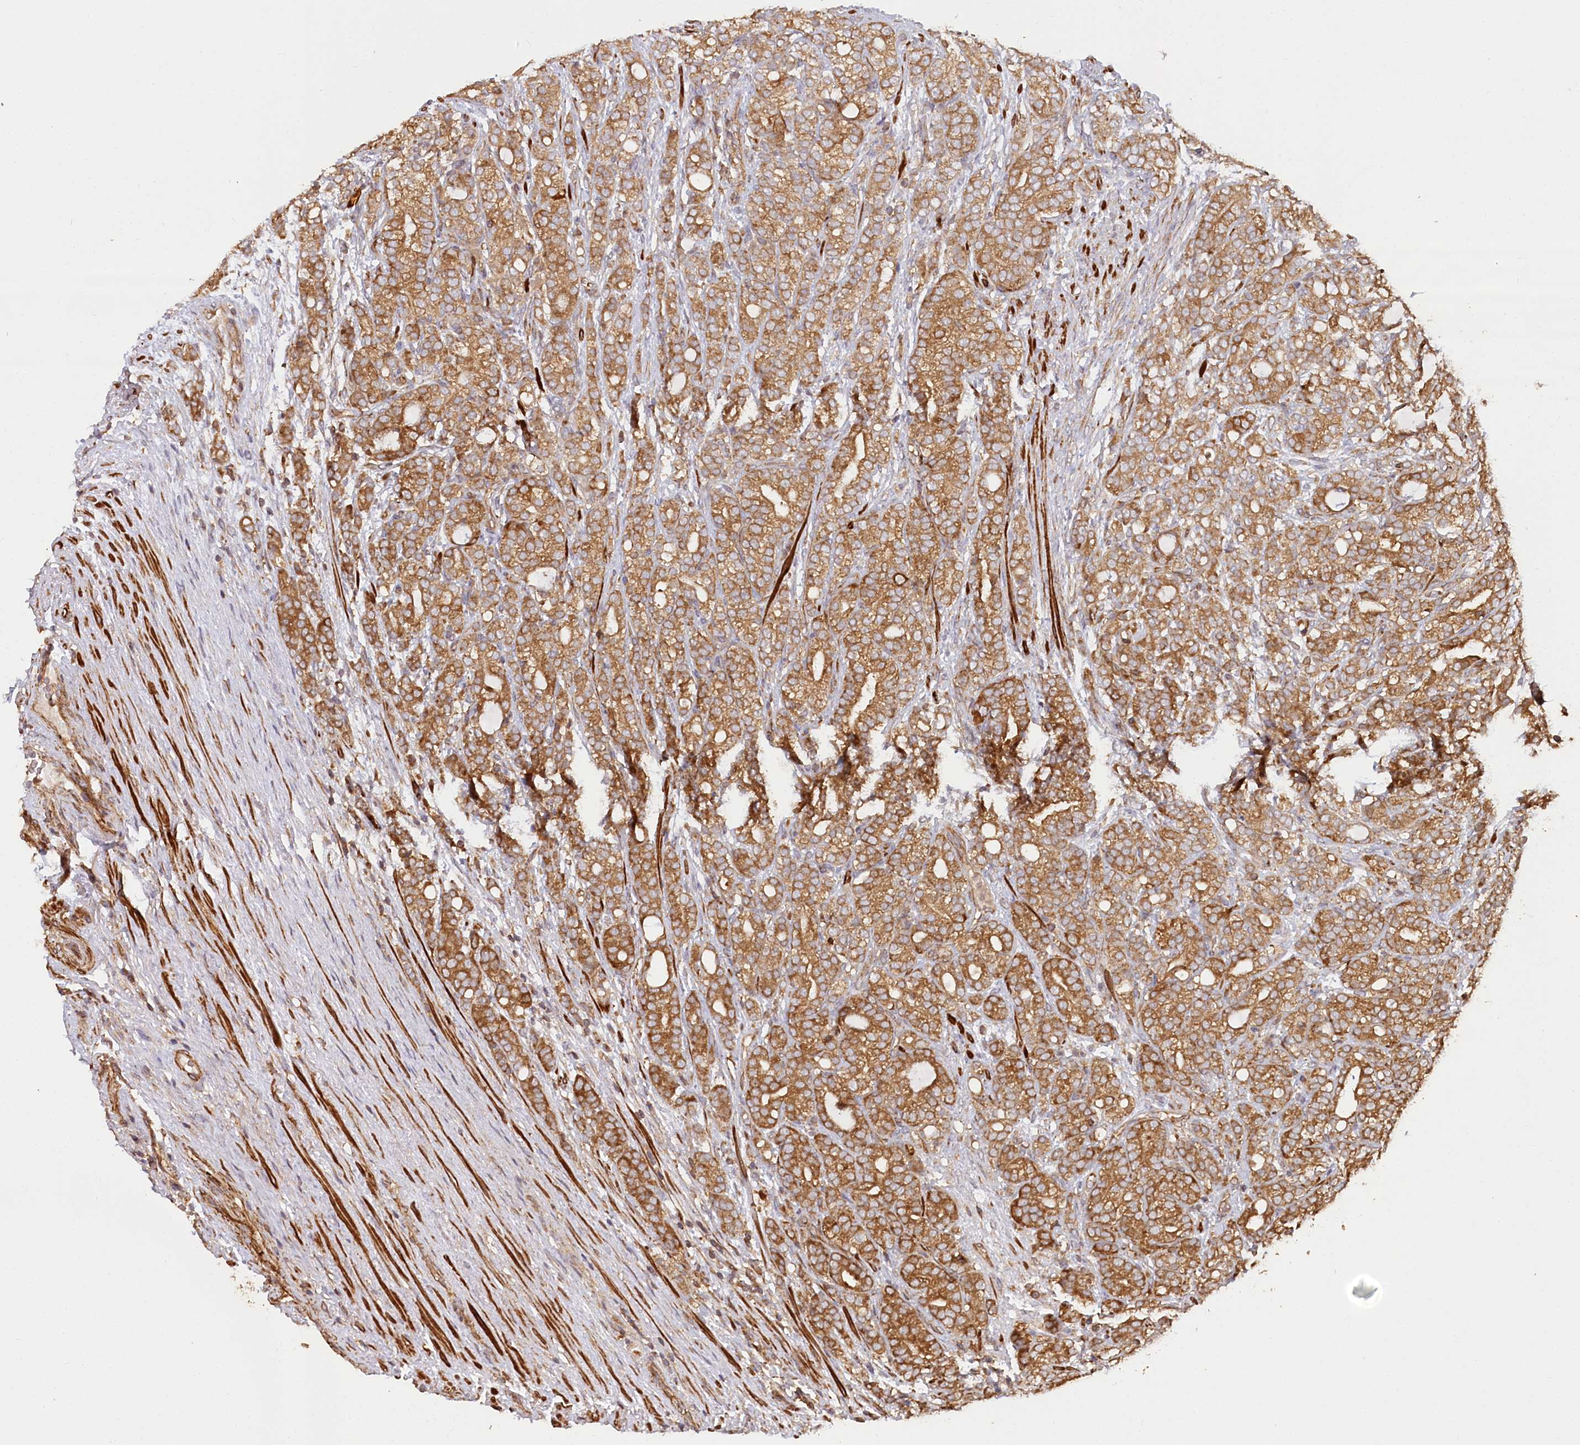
{"staining": {"intensity": "moderate", "quantity": ">75%", "location": "cytoplasmic/membranous"}, "tissue": "prostate cancer", "cell_type": "Tumor cells", "image_type": "cancer", "snomed": [{"axis": "morphology", "description": "Adenocarcinoma, High grade"}, {"axis": "topography", "description": "Prostate"}], "caption": "This micrograph exhibits immunohistochemistry staining of prostate adenocarcinoma (high-grade), with medium moderate cytoplasmic/membranous positivity in about >75% of tumor cells.", "gene": "PAIP2", "patient": {"sex": "male", "age": 57}}